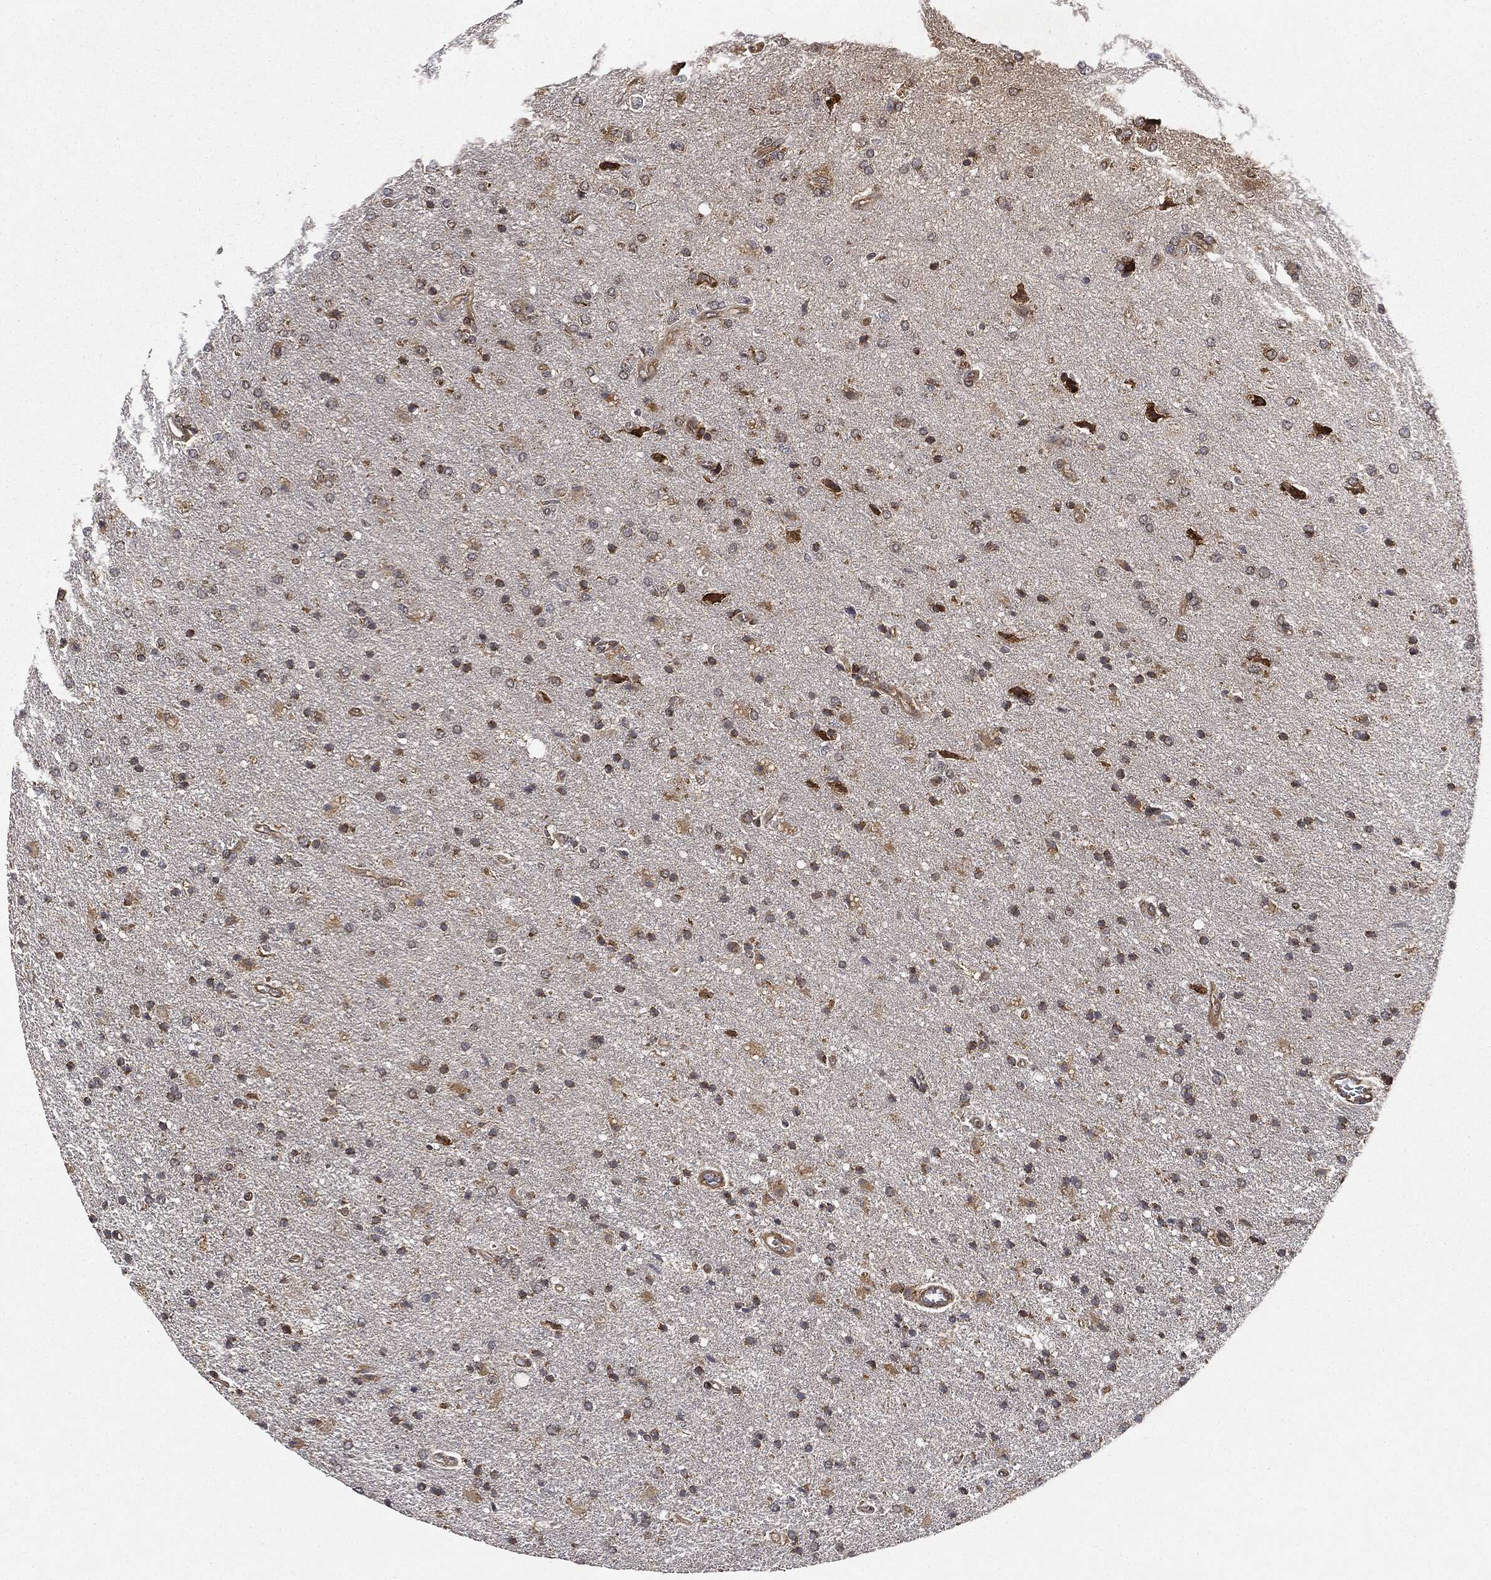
{"staining": {"intensity": "negative", "quantity": "none", "location": "none"}, "tissue": "glioma", "cell_type": "Tumor cells", "image_type": "cancer", "snomed": [{"axis": "morphology", "description": "Glioma, malignant, High grade"}, {"axis": "topography", "description": "Cerebral cortex"}], "caption": "This is an IHC image of malignant glioma (high-grade). There is no staining in tumor cells.", "gene": "MIER2", "patient": {"sex": "male", "age": 70}}